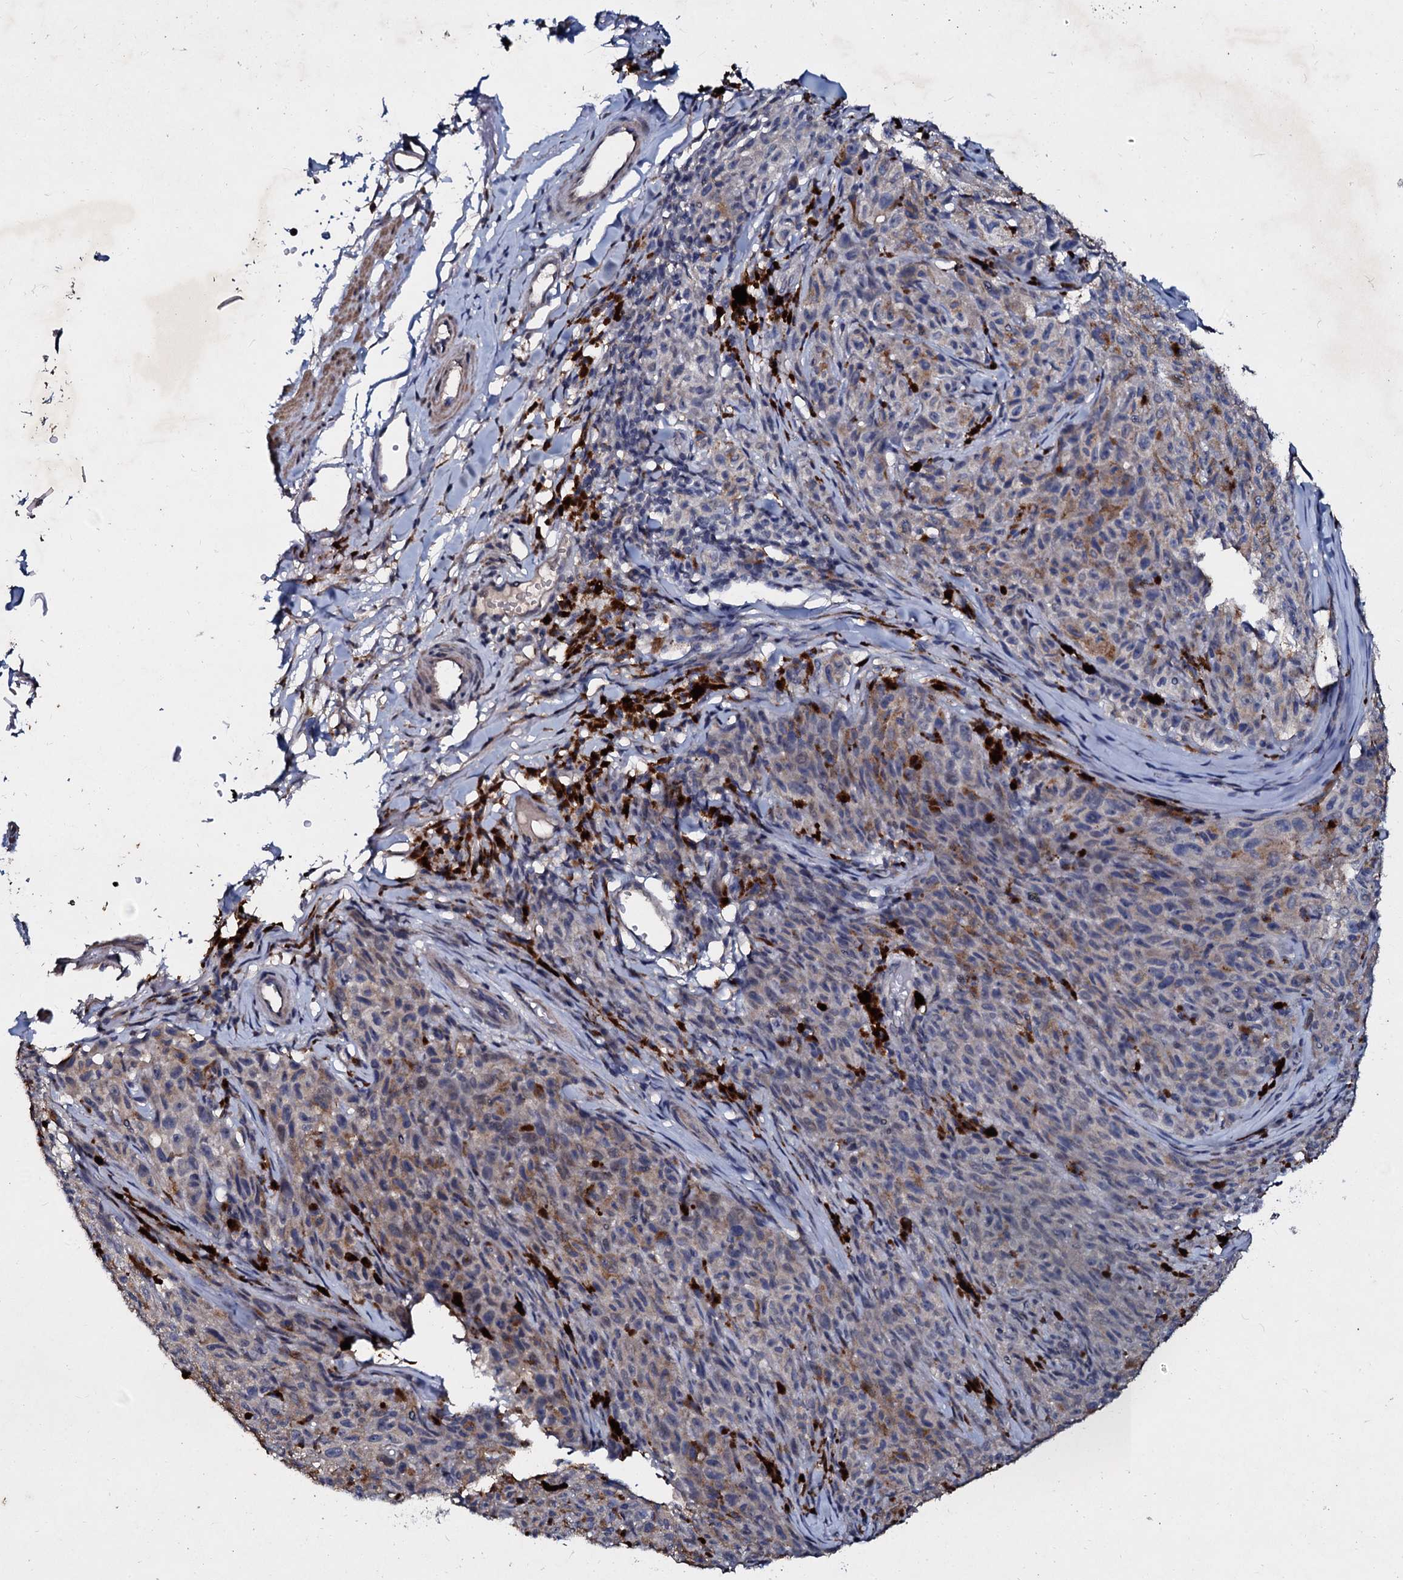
{"staining": {"intensity": "weak", "quantity": "25%-75%", "location": "cytoplasmic/membranous"}, "tissue": "melanoma", "cell_type": "Tumor cells", "image_type": "cancer", "snomed": [{"axis": "morphology", "description": "Malignant melanoma, NOS"}, {"axis": "topography", "description": "Skin"}], "caption": "Brown immunohistochemical staining in melanoma exhibits weak cytoplasmic/membranous positivity in about 25%-75% of tumor cells. The staining is performed using DAB (3,3'-diaminobenzidine) brown chromogen to label protein expression. The nuclei are counter-stained blue using hematoxylin.", "gene": "SLC37A4", "patient": {"sex": "female", "age": 82}}